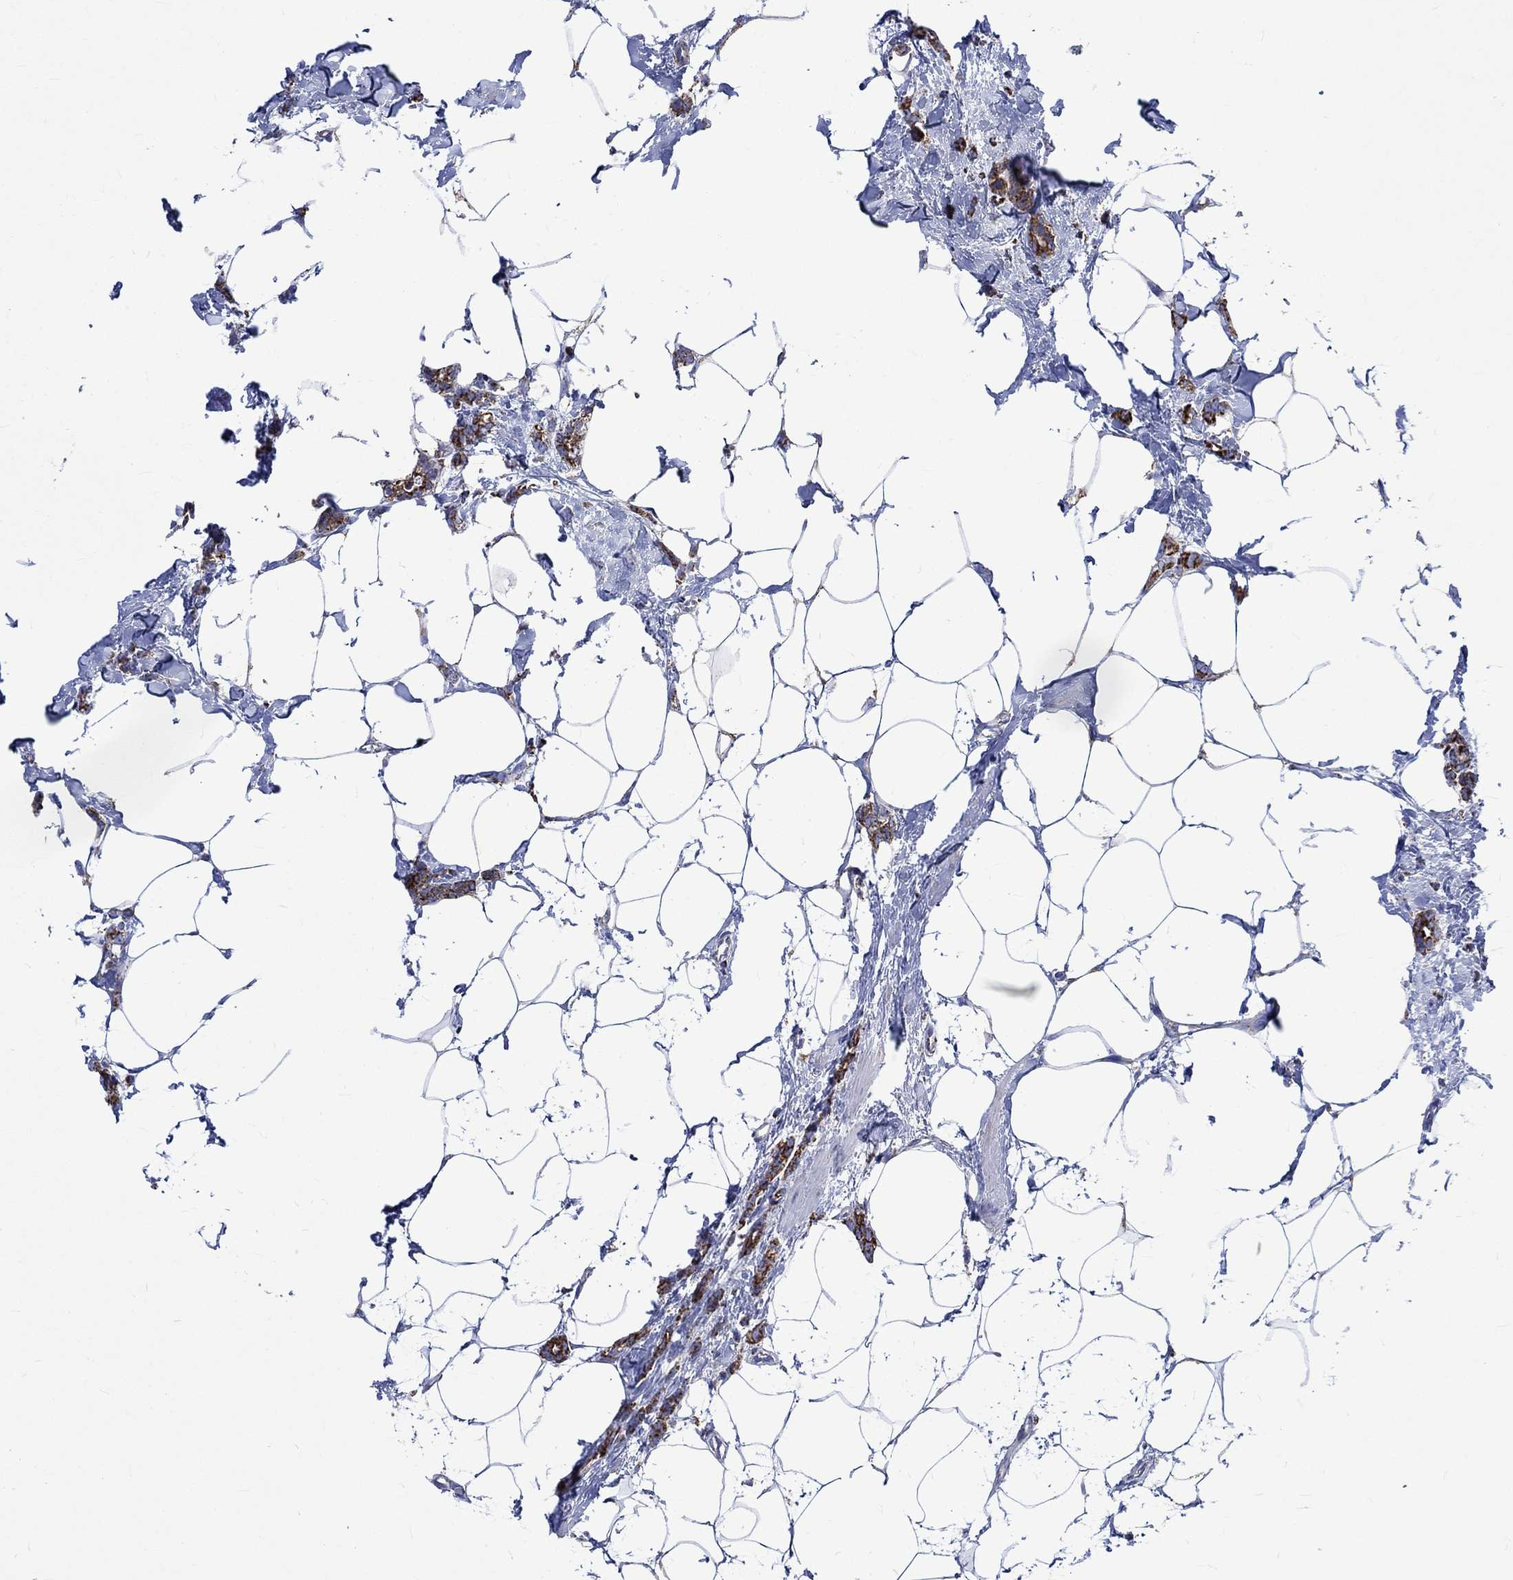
{"staining": {"intensity": "strong", "quantity": ">75%", "location": "cytoplasmic/membranous"}, "tissue": "breast cancer", "cell_type": "Tumor cells", "image_type": "cancer", "snomed": [{"axis": "morphology", "description": "Duct carcinoma"}, {"axis": "topography", "description": "Breast"}], "caption": "Immunohistochemistry (DAB (3,3'-diaminobenzidine)) staining of breast cancer (invasive ductal carcinoma) displays strong cytoplasmic/membranous protein positivity in about >75% of tumor cells.", "gene": "RCE1", "patient": {"sex": "female", "age": 40}}